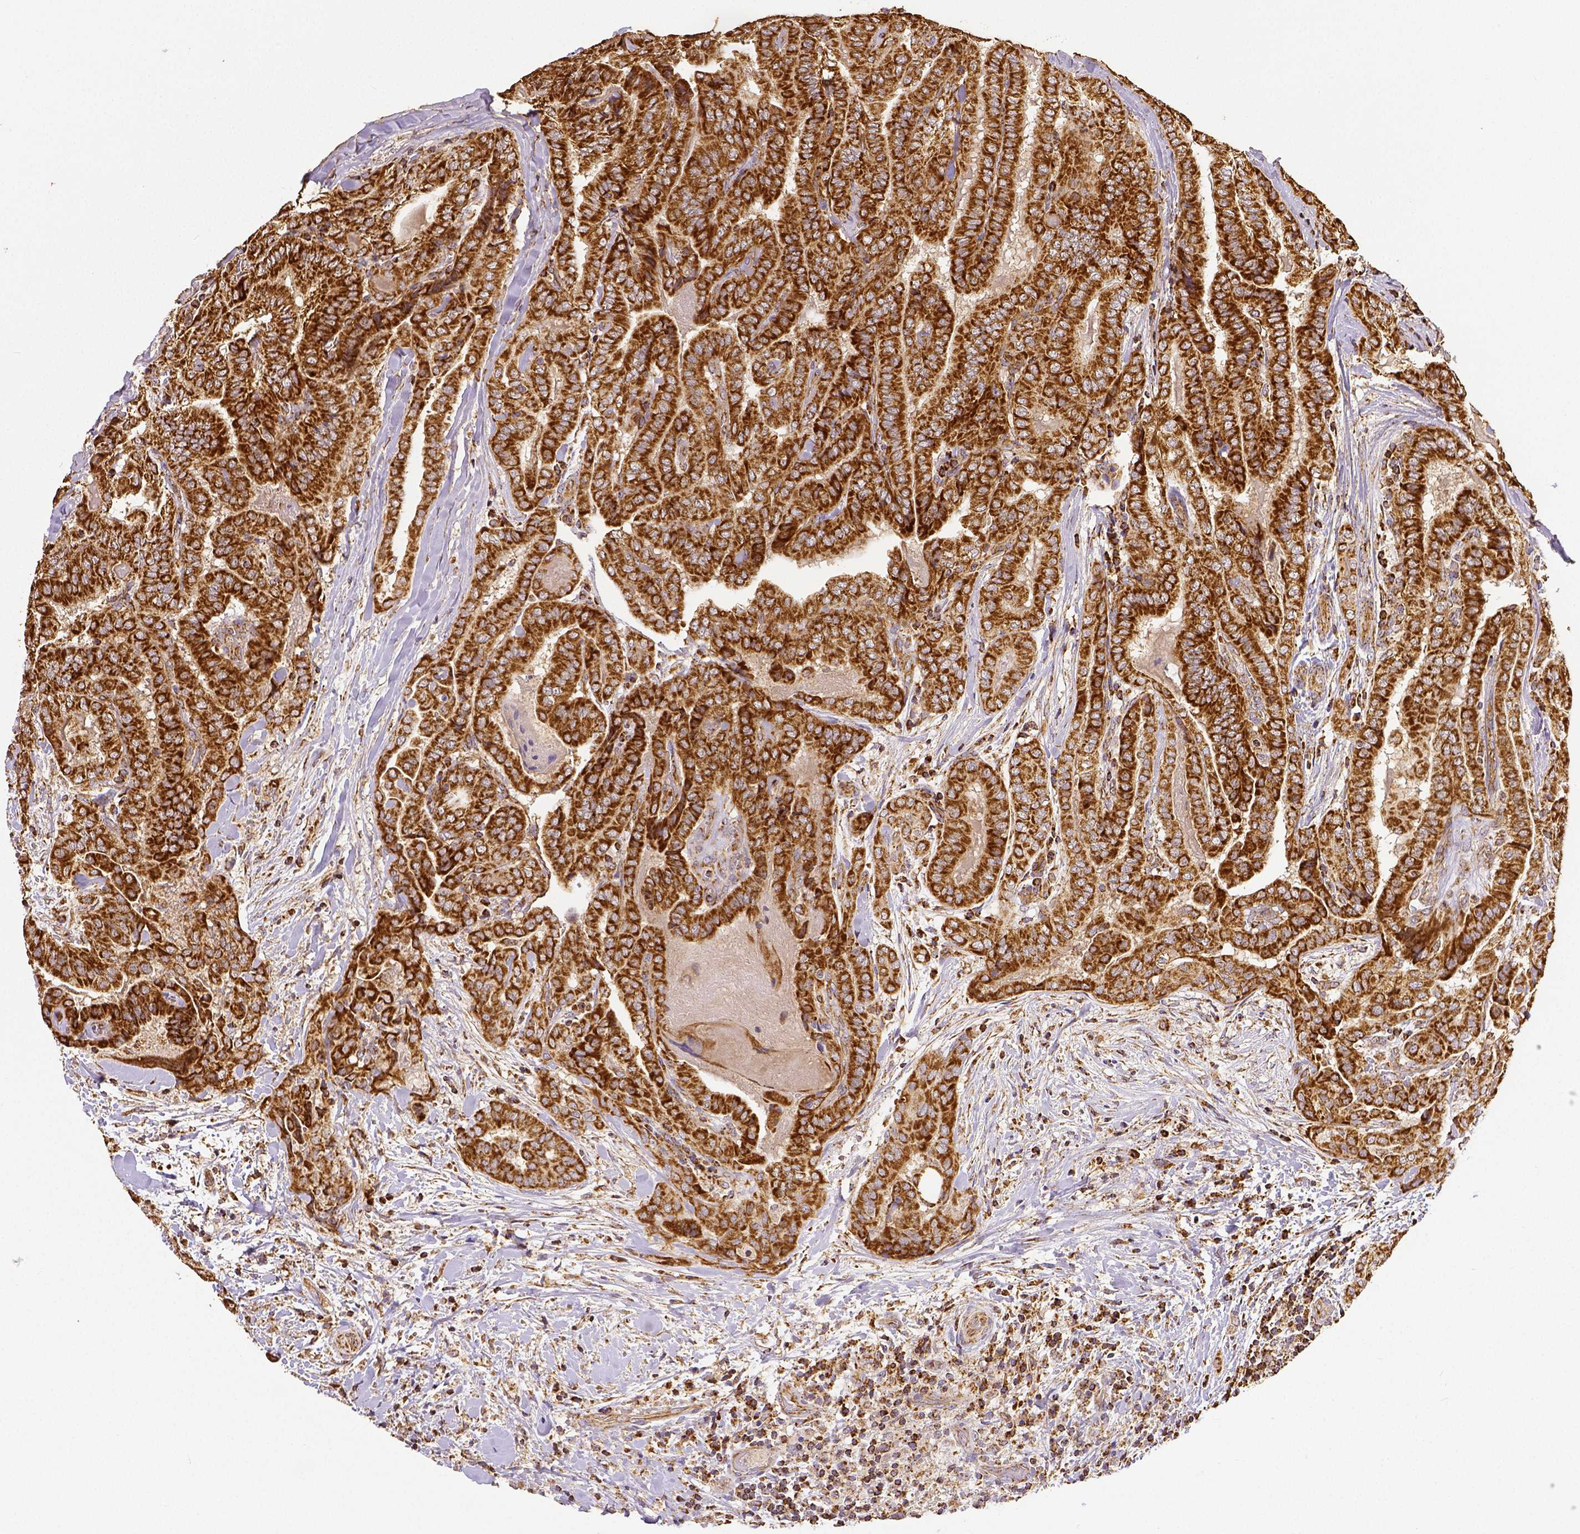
{"staining": {"intensity": "strong", "quantity": ">75%", "location": "cytoplasmic/membranous"}, "tissue": "thyroid cancer", "cell_type": "Tumor cells", "image_type": "cancer", "snomed": [{"axis": "morphology", "description": "Papillary adenocarcinoma, NOS"}, {"axis": "topography", "description": "Thyroid gland"}], "caption": "This image reveals IHC staining of thyroid papillary adenocarcinoma, with high strong cytoplasmic/membranous positivity in approximately >75% of tumor cells.", "gene": "SDHB", "patient": {"sex": "female", "age": 61}}